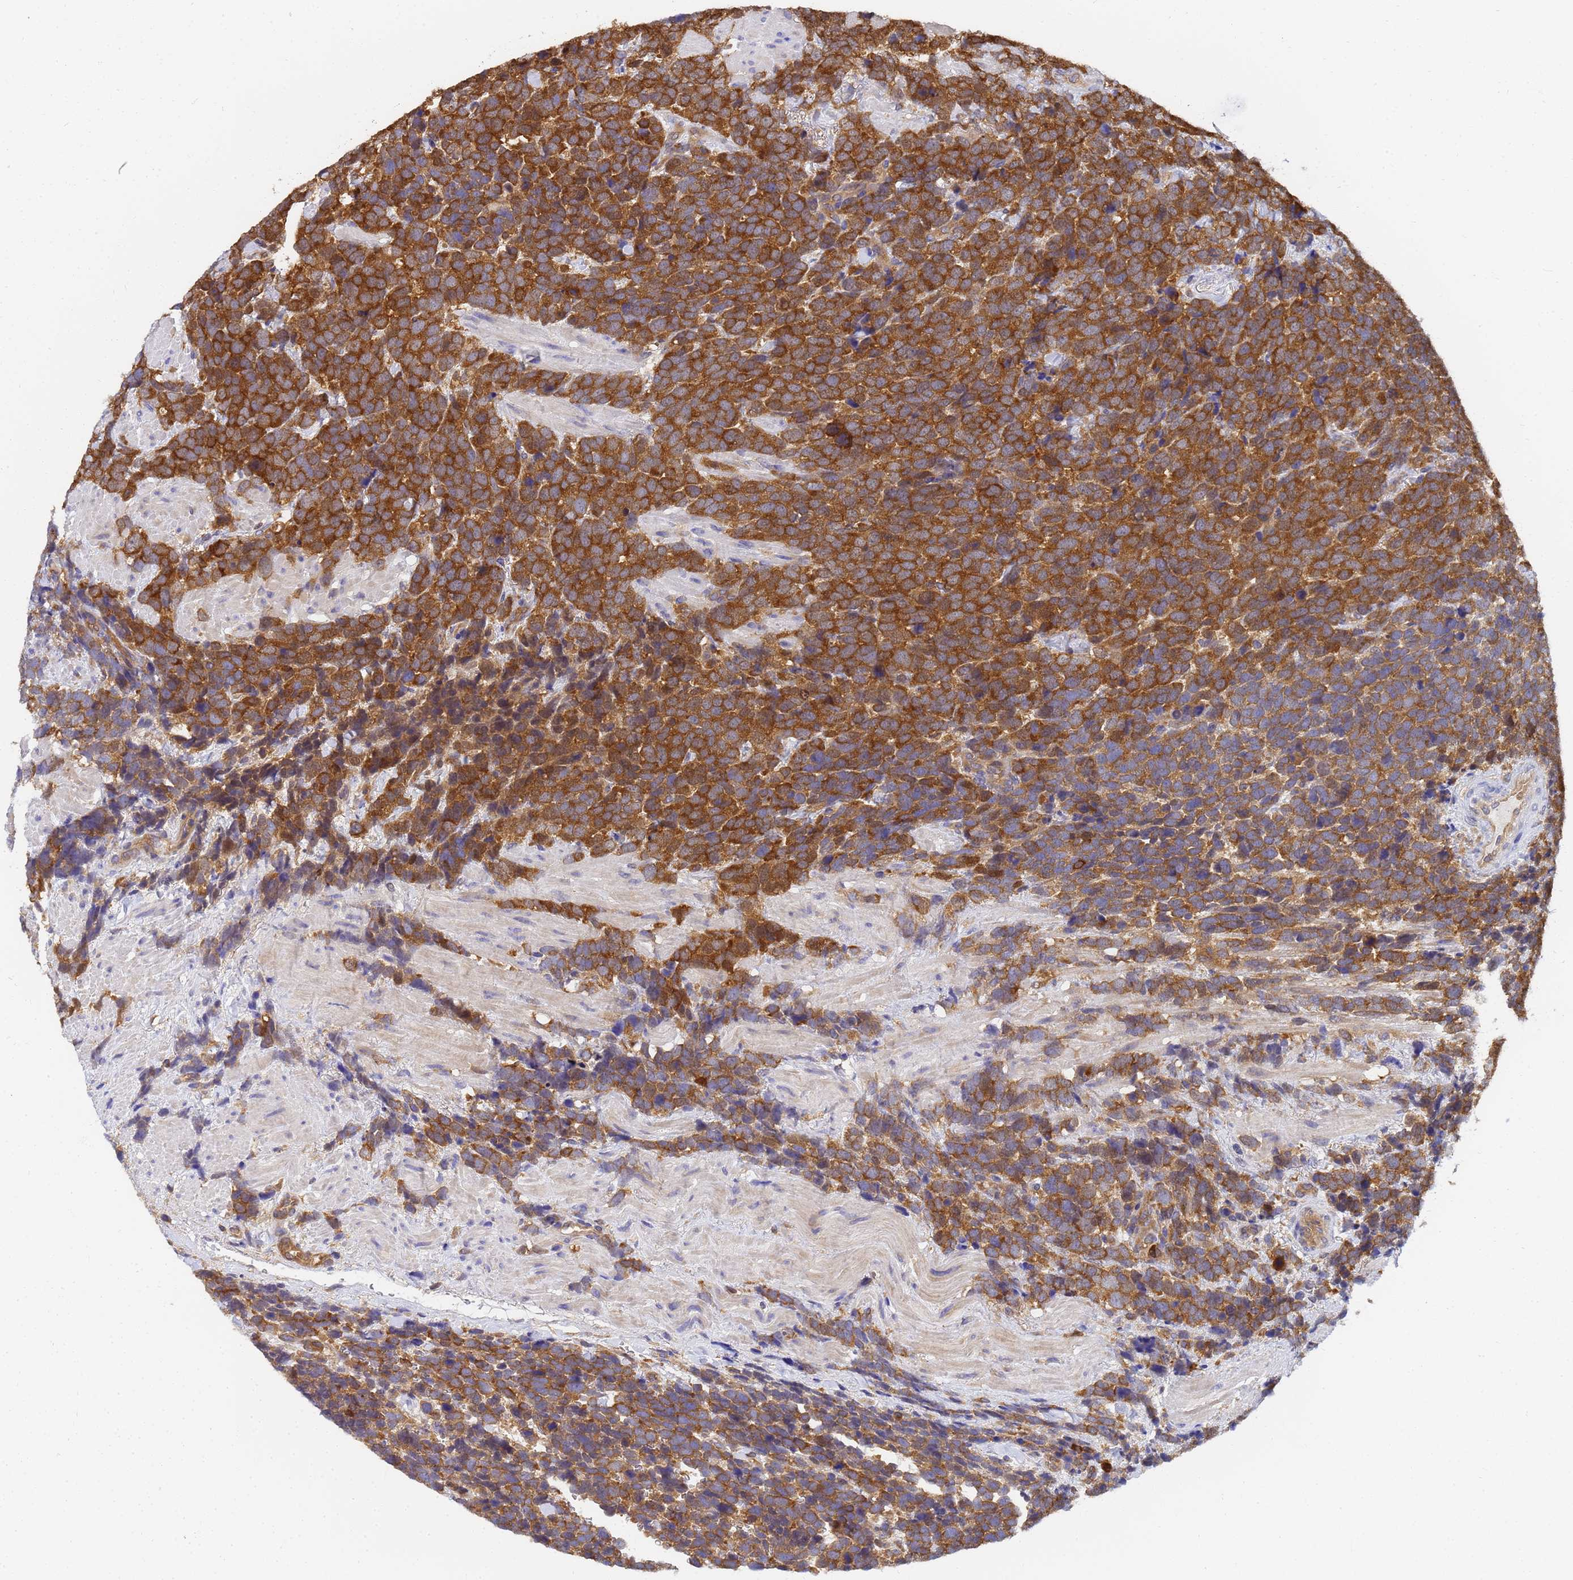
{"staining": {"intensity": "strong", "quantity": ">75%", "location": "cytoplasmic/membranous"}, "tissue": "urothelial cancer", "cell_type": "Tumor cells", "image_type": "cancer", "snomed": [{"axis": "morphology", "description": "Urothelial carcinoma, High grade"}, {"axis": "topography", "description": "Urinary bladder"}], "caption": "An image of high-grade urothelial carcinoma stained for a protein displays strong cytoplasmic/membranous brown staining in tumor cells. (DAB (3,3'-diaminobenzidine) IHC with brightfield microscopy, high magnification).", "gene": "NME1-NME2", "patient": {"sex": "female", "age": 82}}